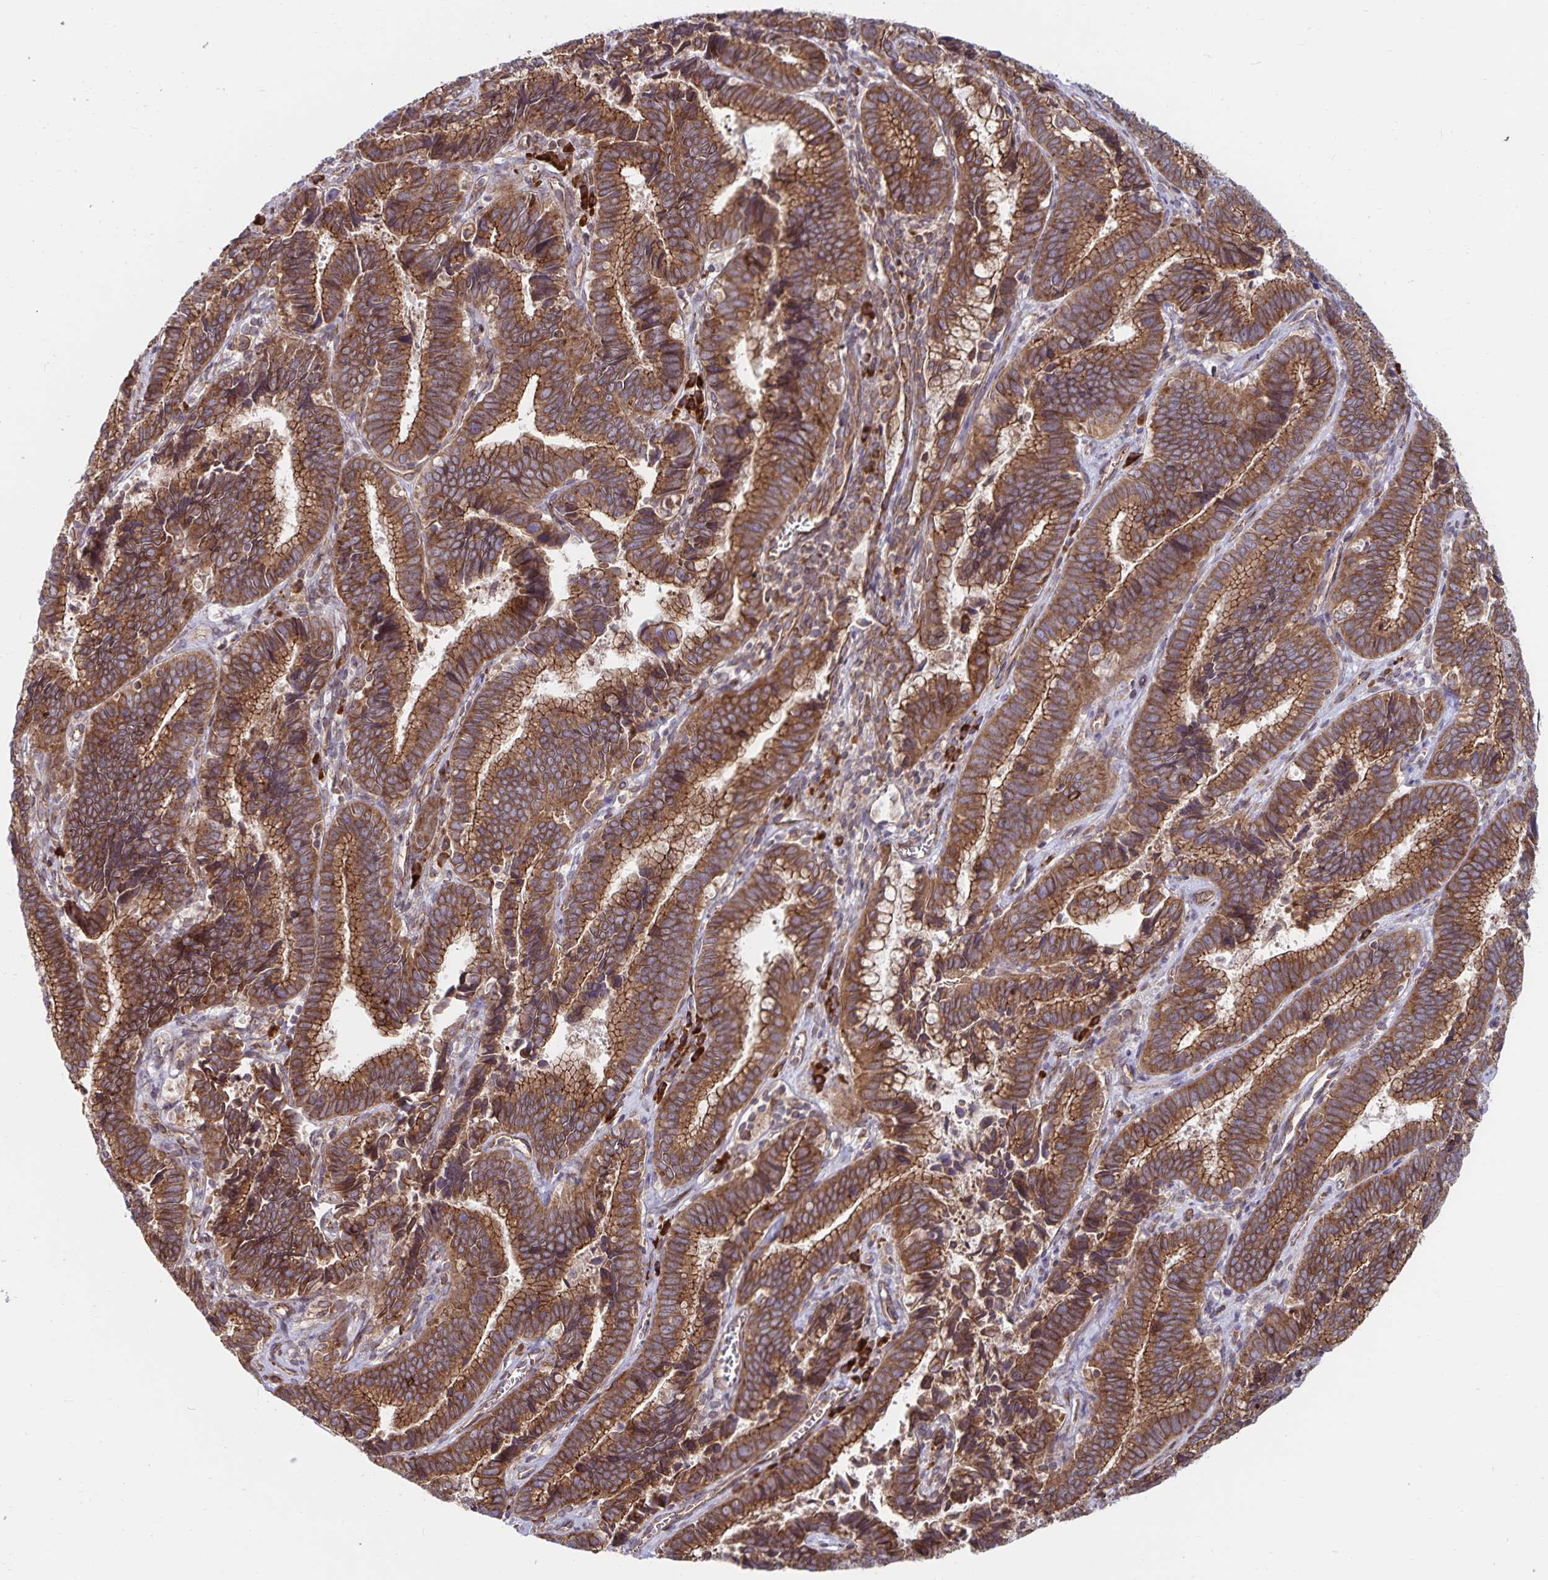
{"staining": {"intensity": "moderate", "quantity": ">75%", "location": "cytoplasmic/membranous"}, "tissue": "cervical cancer", "cell_type": "Tumor cells", "image_type": "cancer", "snomed": [{"axis": "morphology", "description": "Adenocarcinoma, NOS"}, {"axis": "topography", "description": "Cervix"}], "caption": "Cervical adenocarcinoma stained for a protein demonstrates moderate cytoplasmic/membranous positivity in tumor cells.", "gene": "SEC62", "patient": {"sex": "female", "age": 61}}